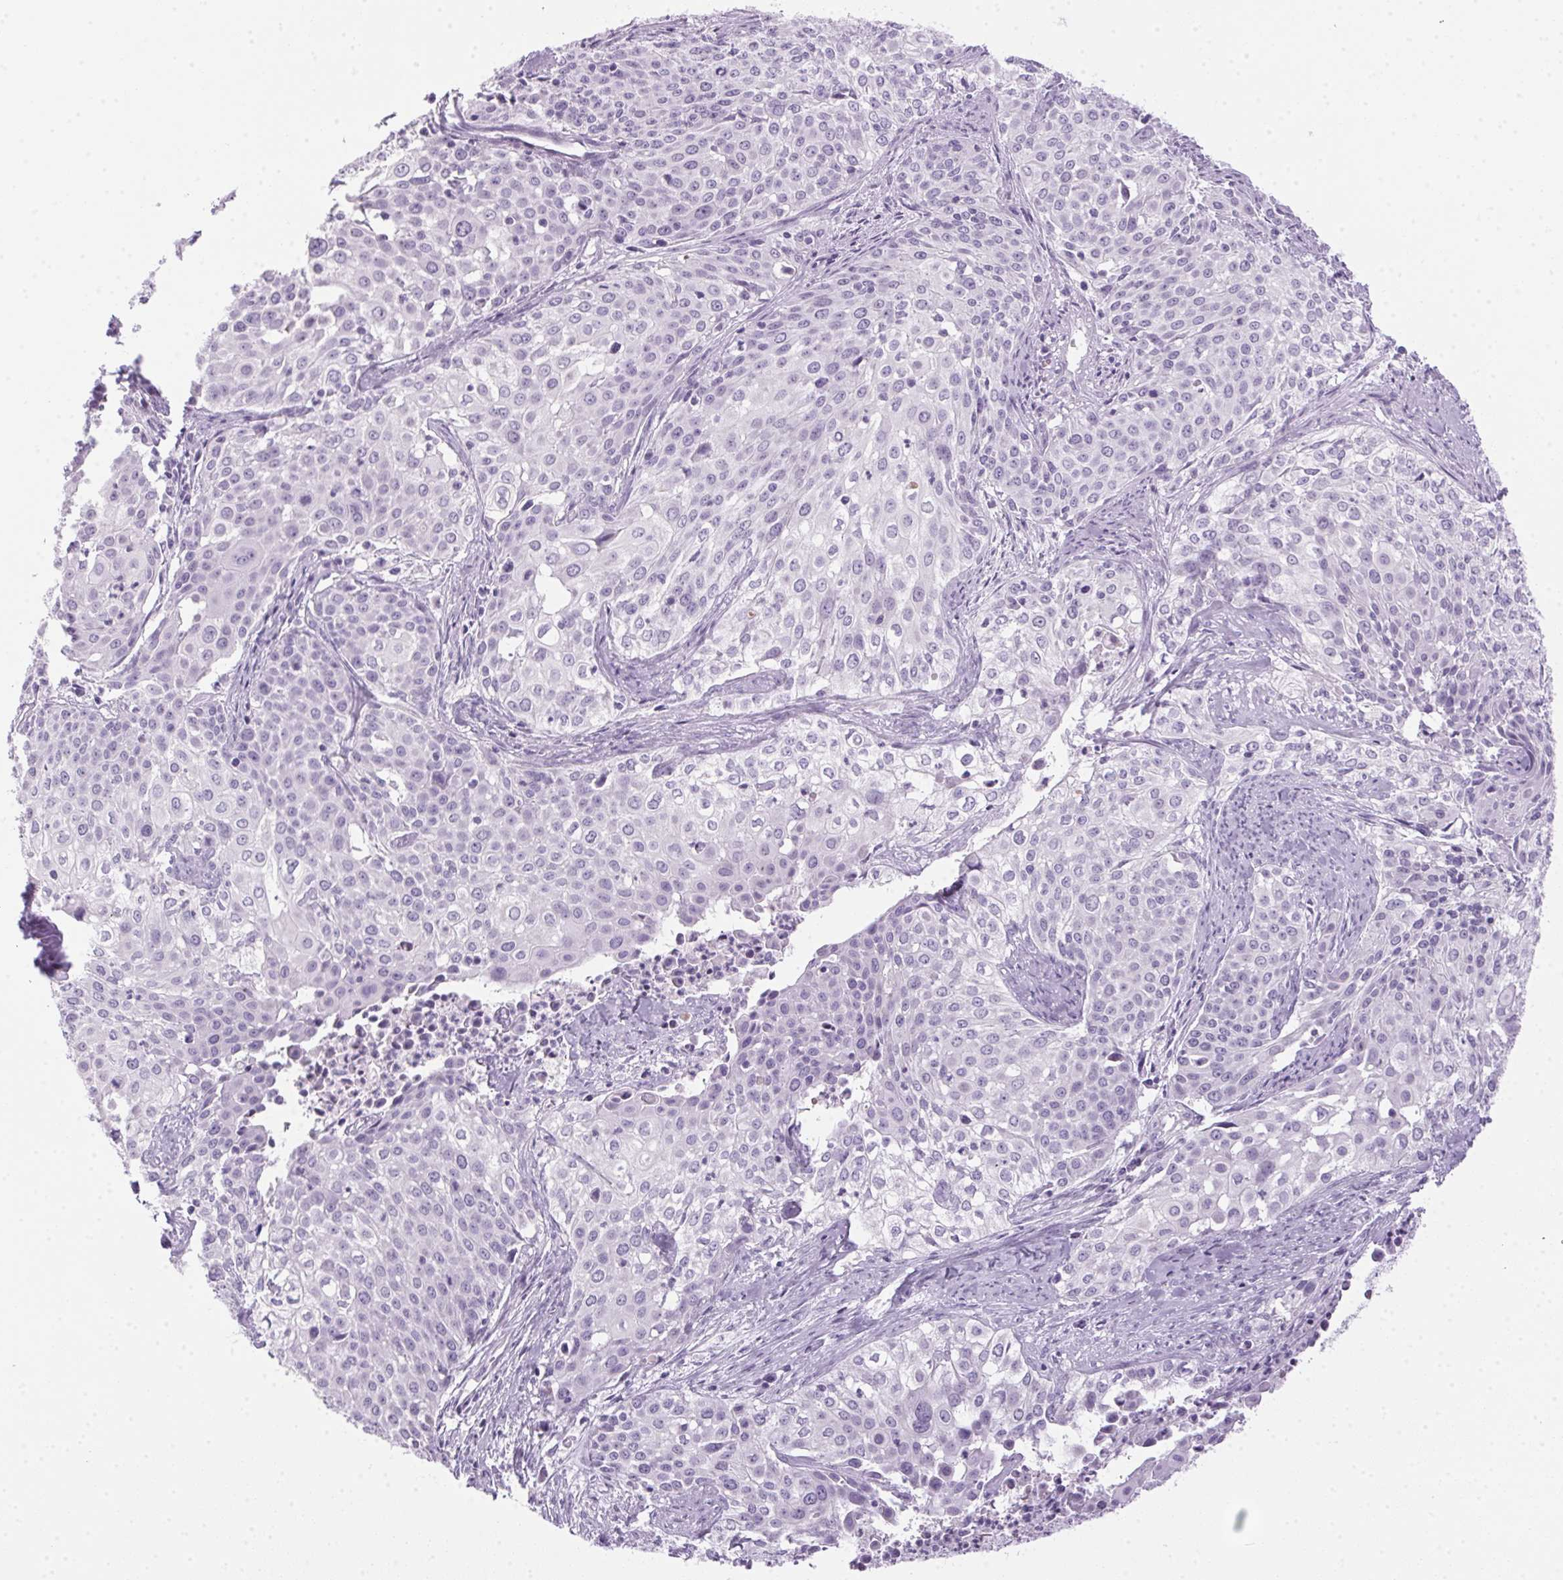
{"staining": {"intensity": "negative", "quantity": "none", "location": "none"}, "tissue": "cervical cancer", "cell_type": "Tumor cells", "image_type": "cancer", "snomed": [{"axis": "morphology", "description": "Squamous cell carcinoma, NOS"}, {"axis": "topography", "description": "Cervix"}], "caption": "This photomicrograph is of cervical cancer (squamous cell carcinoma) stained with immunohistochemistry to label a protein in brown with the nuclei are counter-stained blue. There is no expression in tumor cells. (DAB immunohistochemistry with hematoxylin counter stain).", "gene": "POPDC2", "patient": {"sex": "female", "age": 39}}